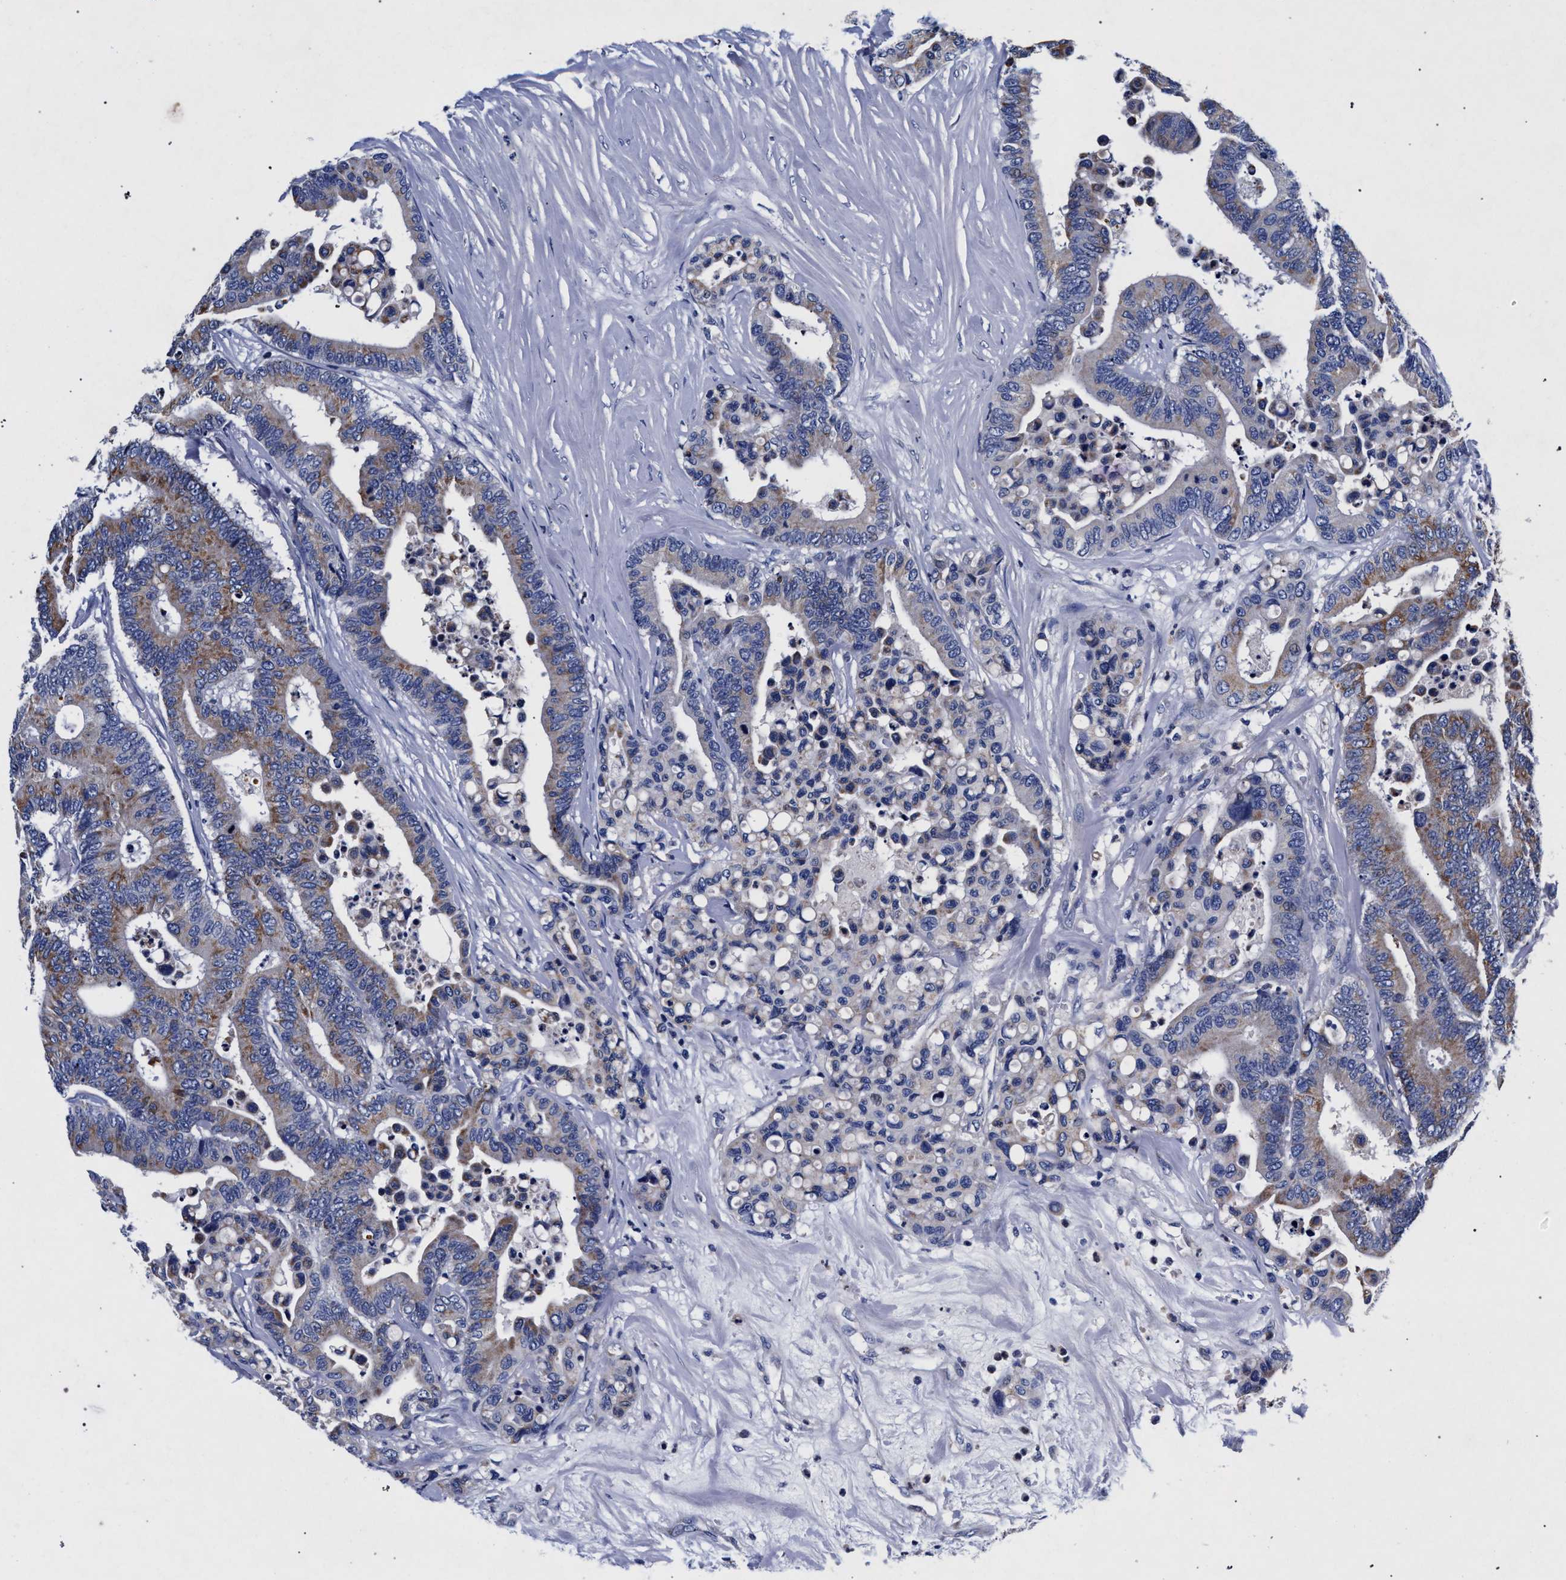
{"staining": {"intensity": "weak", "quantity": "25%-75%", "location": "cytoplasmic/membranous"}, "tissue": "colorectal cancer", "cell_type": "Tumor cells", "image_type": "cancer", "snomed": [{"axis": "morphology", "description": "Normal tissue, NOS"}, {"axis": "morphology", "description": "Adenocarcinoma, NOS"}, {"axis": "topography", "description": "Colon"}], "caption": "High-magnification brightfield microscopy of adenocarcinoma (colorectal) stained with DAB (brown) and counterstained with hematoxylin (blue). tumor cells exhibit weak cytoplasmic/membranous staining is seen in approximately25%-75% of cells.", "gene": "HSD17B14", "patient": {"sex": "male", "age": 82}}